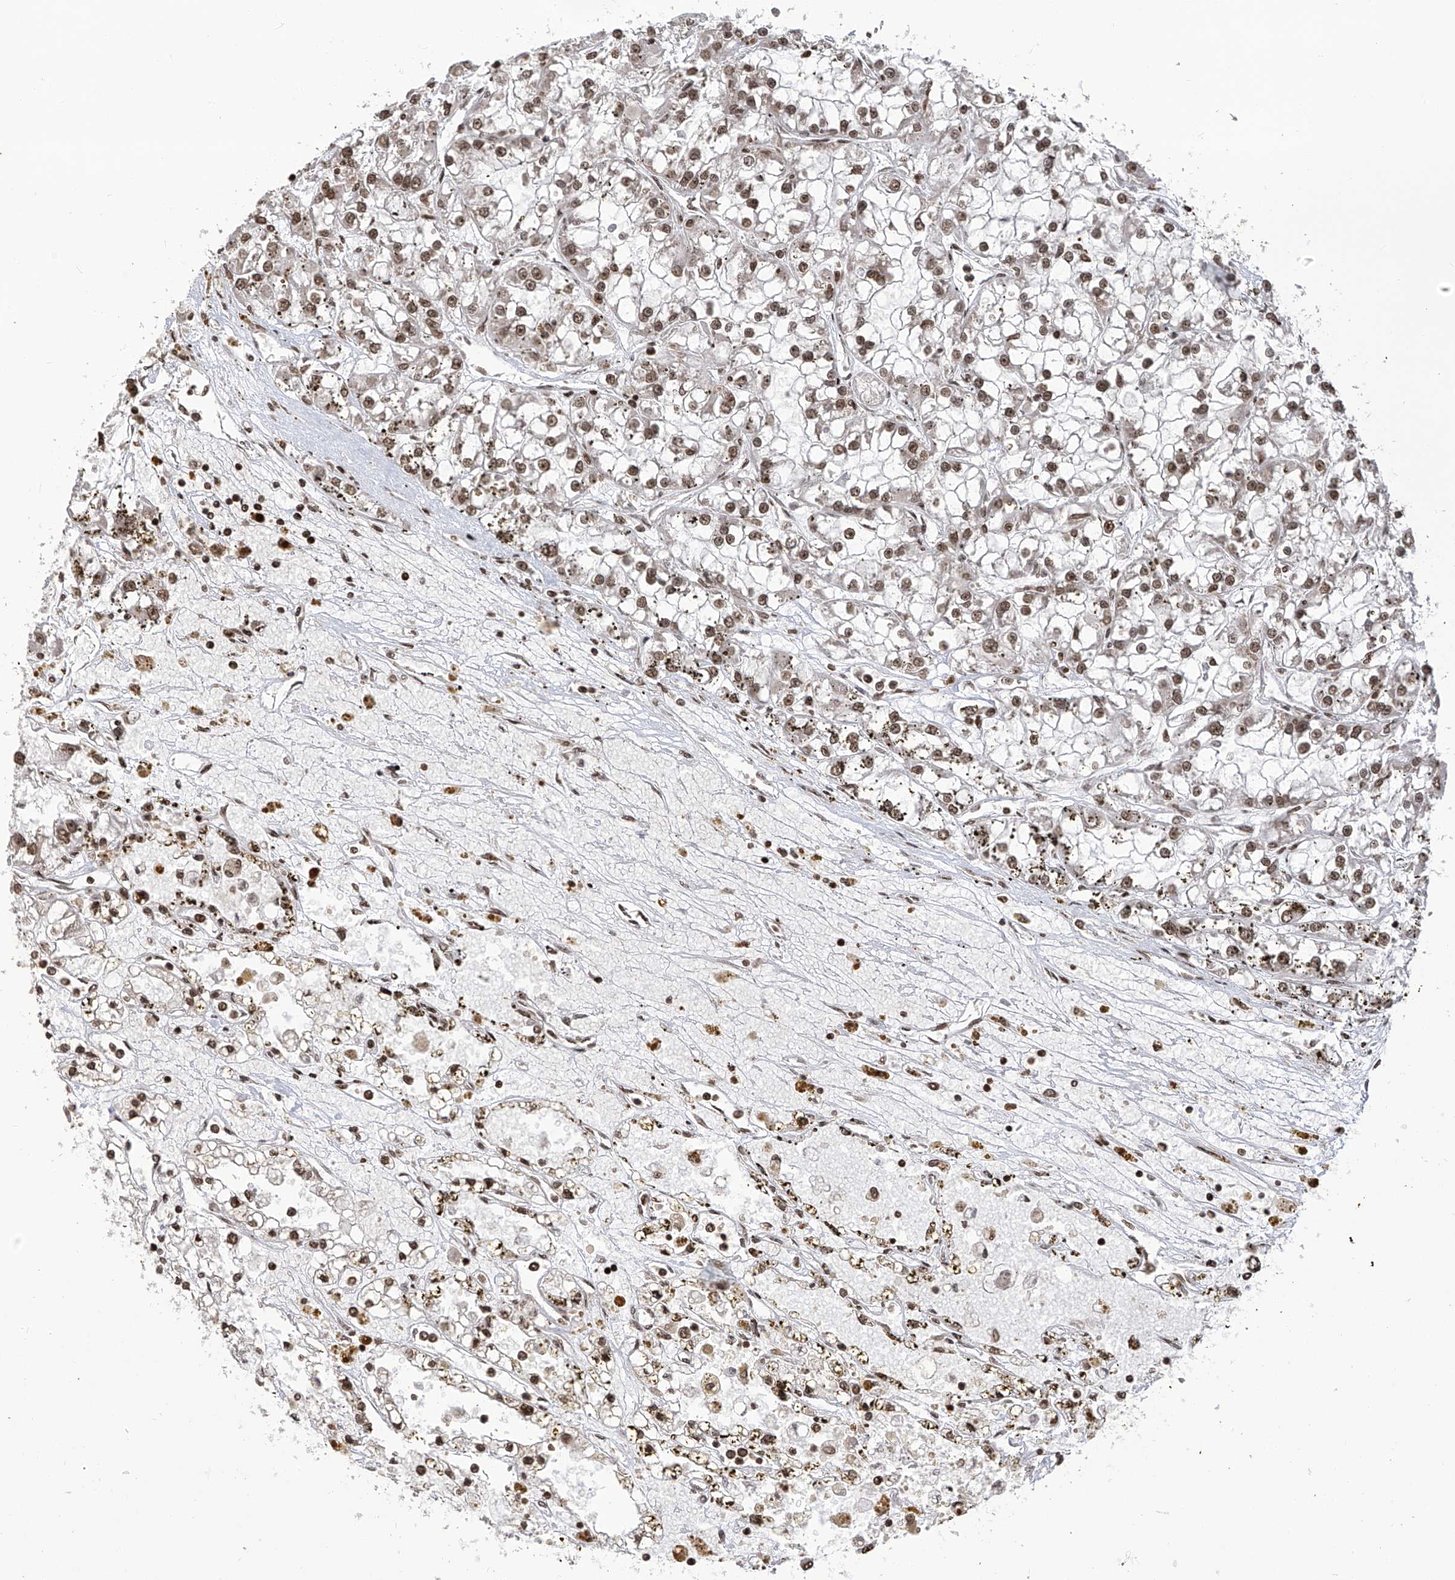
{"staining": {"intensity": "moderate", "quantity": ">75%", "location": "nuclear"}, "tissue": "renal cancer", "cell_type": "Tumor cells", "image_type": "cancer", "snomed": [{"axis": "morphology", "description": "Adenocarcinoma, NOS"}, {"axis": "topography", "description": "Kidney"}], "caption": "This image displays renal cancer (adenocarcinoma) stained with immunohistochemistry to label a protein in brown. The nuclear of tumor cells show moderate positivity for the protein. Nuclei are counter-stained blue.", "gene": "PAK1IP1", "patient": {"sex": "female", "age": 52}}